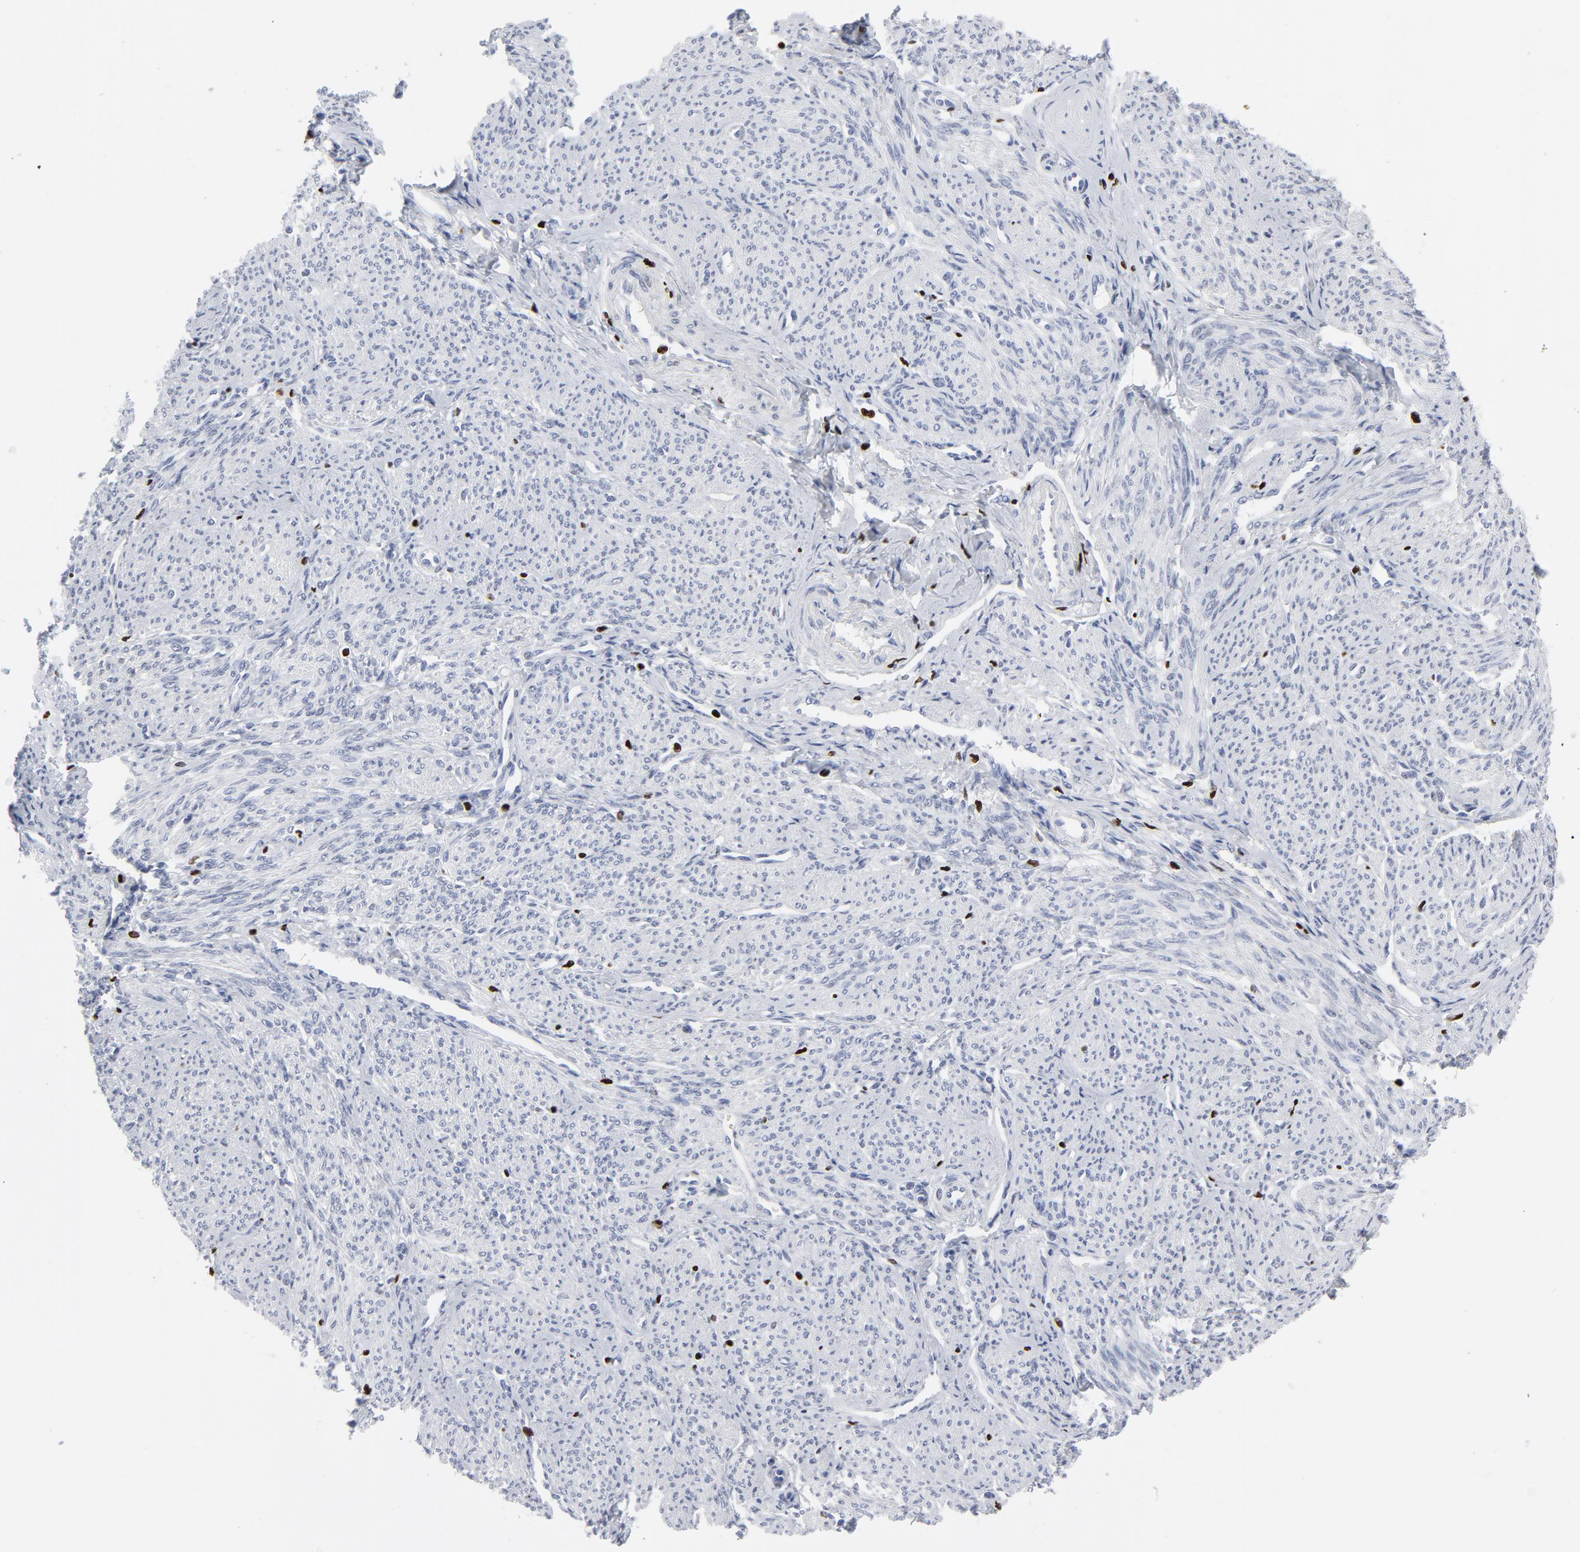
{"staining": {"intensity": "negative", "quantity": "none", "location": "none"}, "tissue": "smooth muscle", "cell_type": "Smooth muscle cells", "image_type": "normal", "snomed": [{"axis": "morphology", "description": "Normal tissue, NOS"}, {"axis": "topography", "description": "Smooth muscle"}], "caption": "The histopathology image demonstrates no significant positivity in smooth muscle cells of smooth muscle.", "gene": "SMARCC2", "patient": {"sex": "female", "age": 65}}